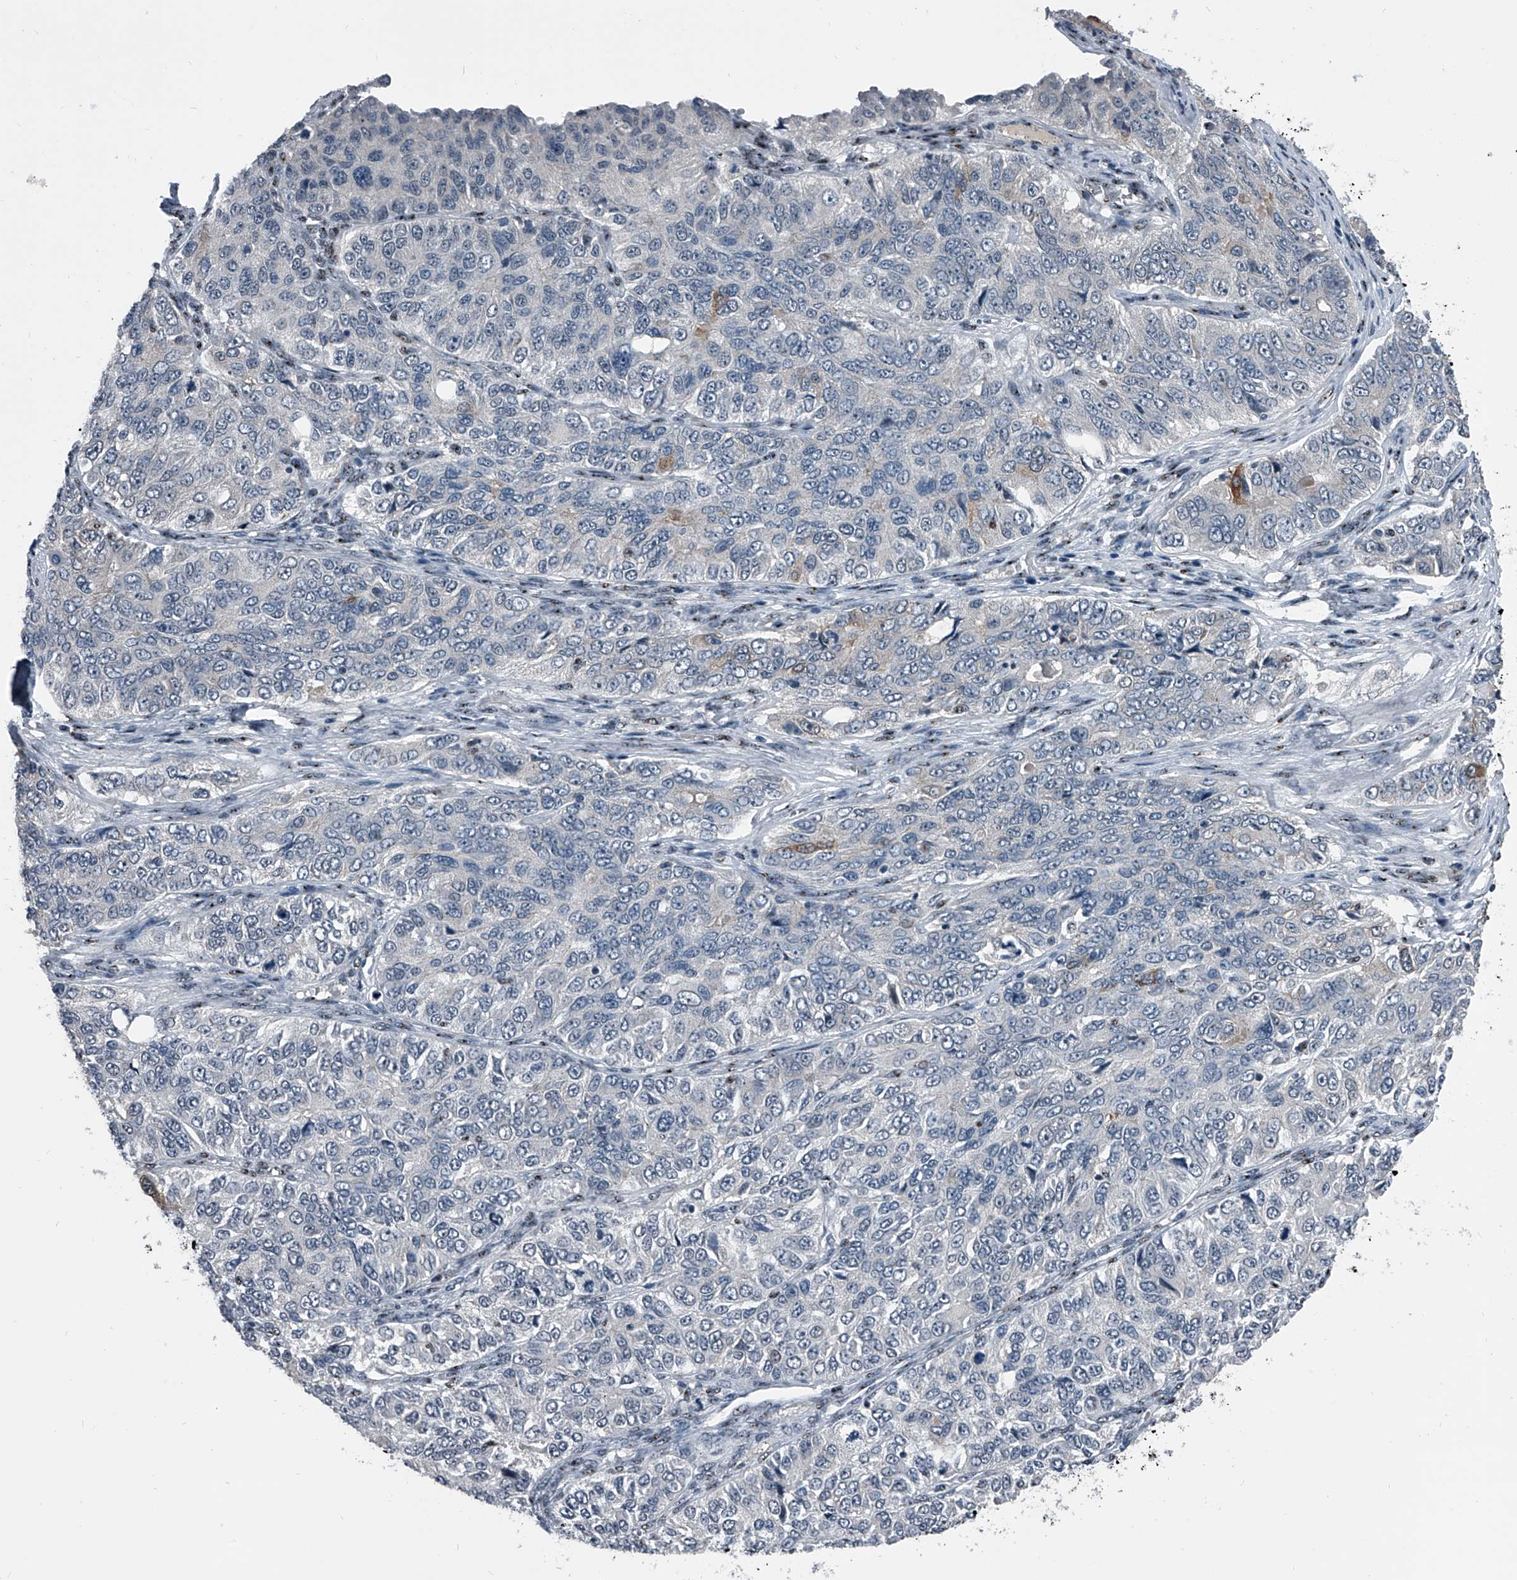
{"staining": {"intensity": "negative", "quantity": "none", "location": "none"}, "tissue": "ovarian cancer", "cell_type": "Tumor cells", "image_type": "cancer", "snomed": [{"axis": "morphology", "description": "Carcinoma, endometroid"}, {"axis": "topography", "description": "Ovary"}], "caption": "Tumor cells show no significant protein expression in ovarian cancer (endometroid carcinoma). Brightfield microscopy of immunohistochemistry stained with DAB (brown) and hematoxylin (blue), captured at high magnification.", "gene": "MEN1", "patient": {"sex": "female", "age": 51}}